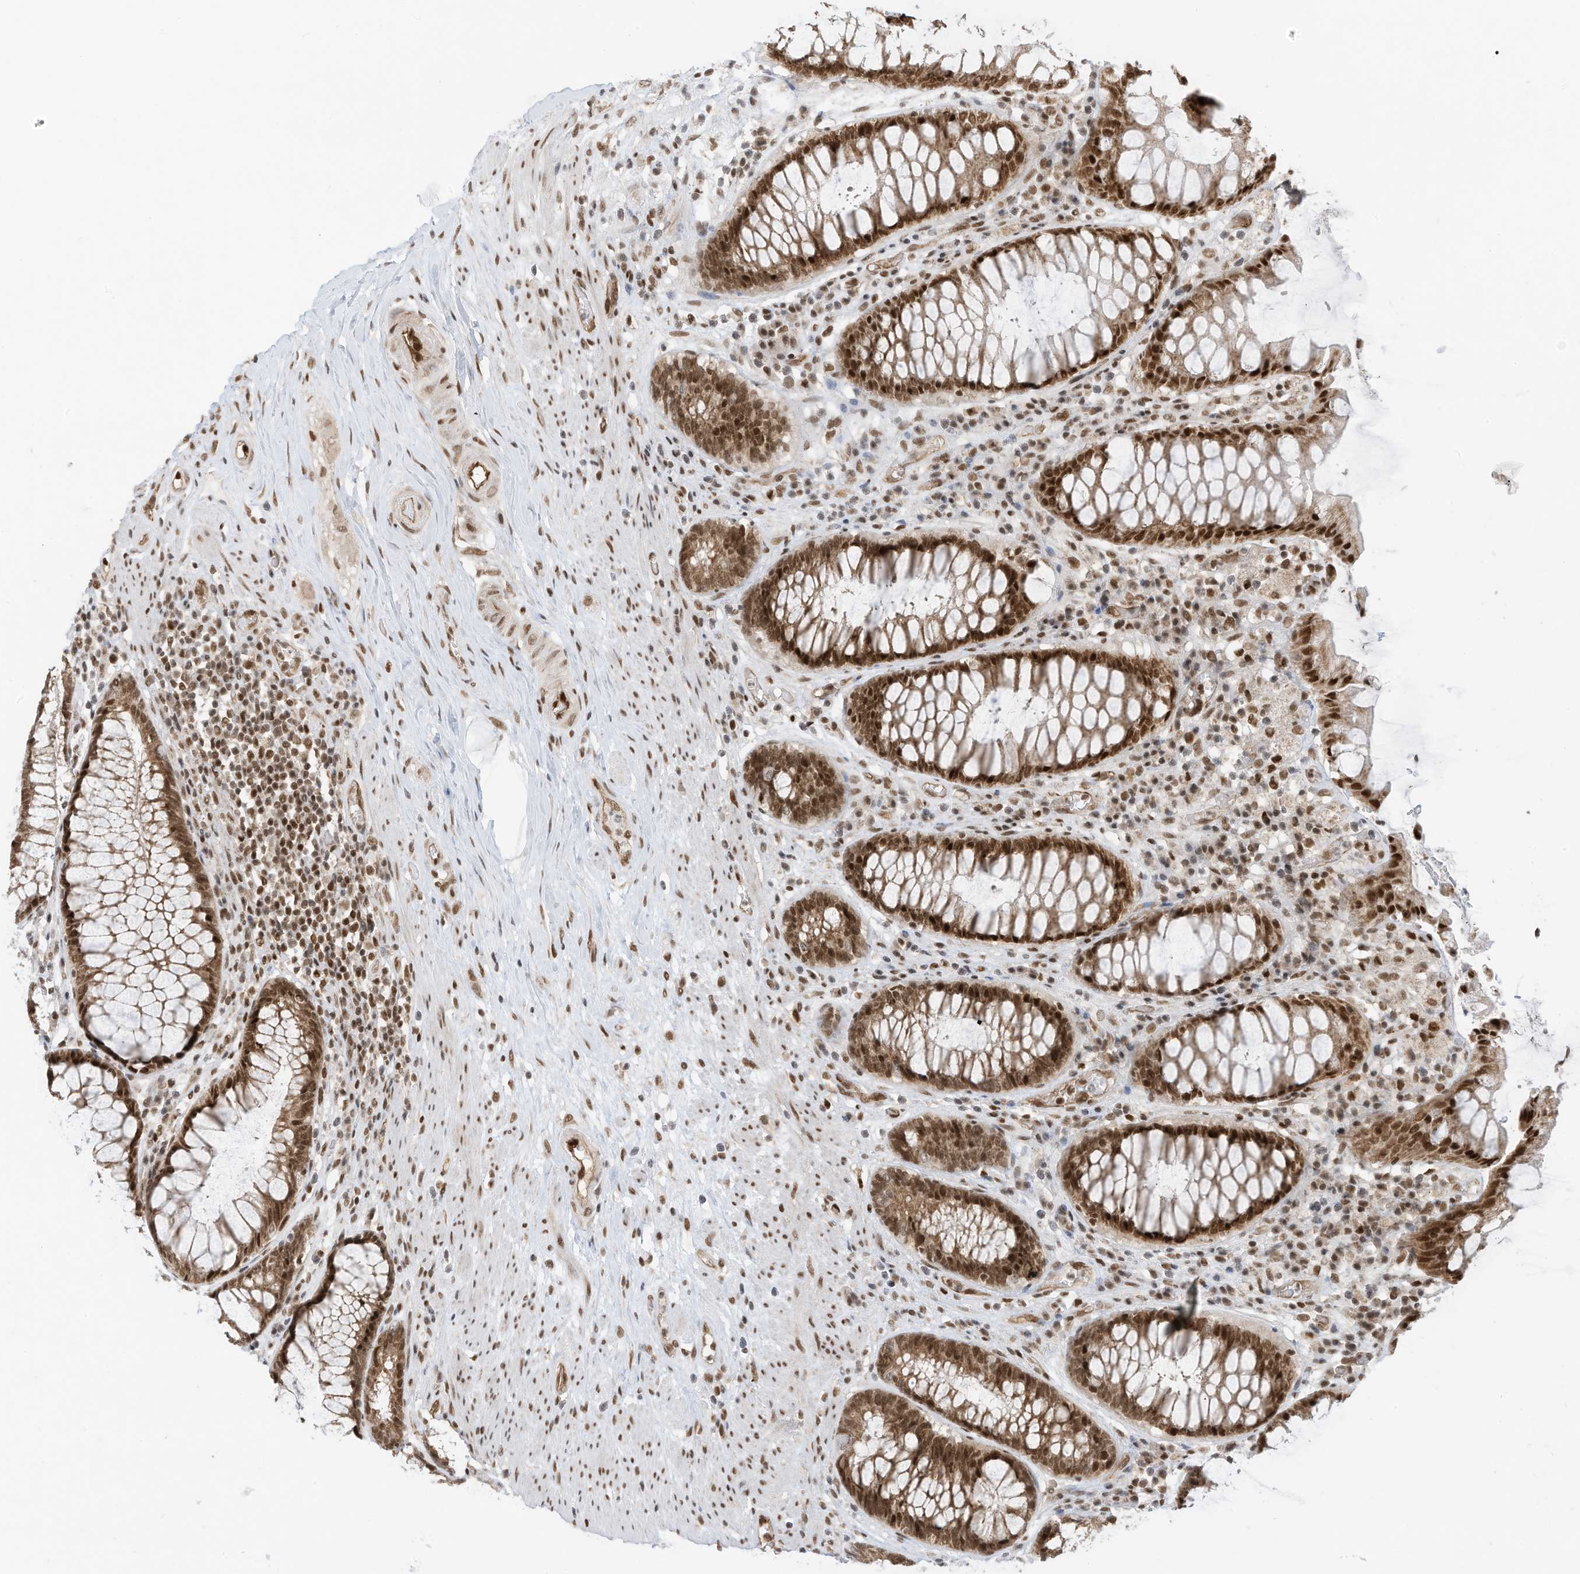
{"staining": {"intensity": "strong", "quantity": "25%-75%", "location": "cytoplasmic/membranous,nuclear"}, "tissue": "rectum", "cell_type": "Glandular cells", "image_type": "normal", "snomed": [{"axis": "morphology", "description": "Normal tissue, NOS"}, {"axis": "topography", "description": "Rectum"}], "caption": "Rectum stained with DAB immunohistochemistry reveals high levels of strong cytoplasmic/membranous,nuclear positivity in about 25%-75% of glandular cells.", "gene": "AURKAIP1", "patient": {"sex": "male", "age": 64}}